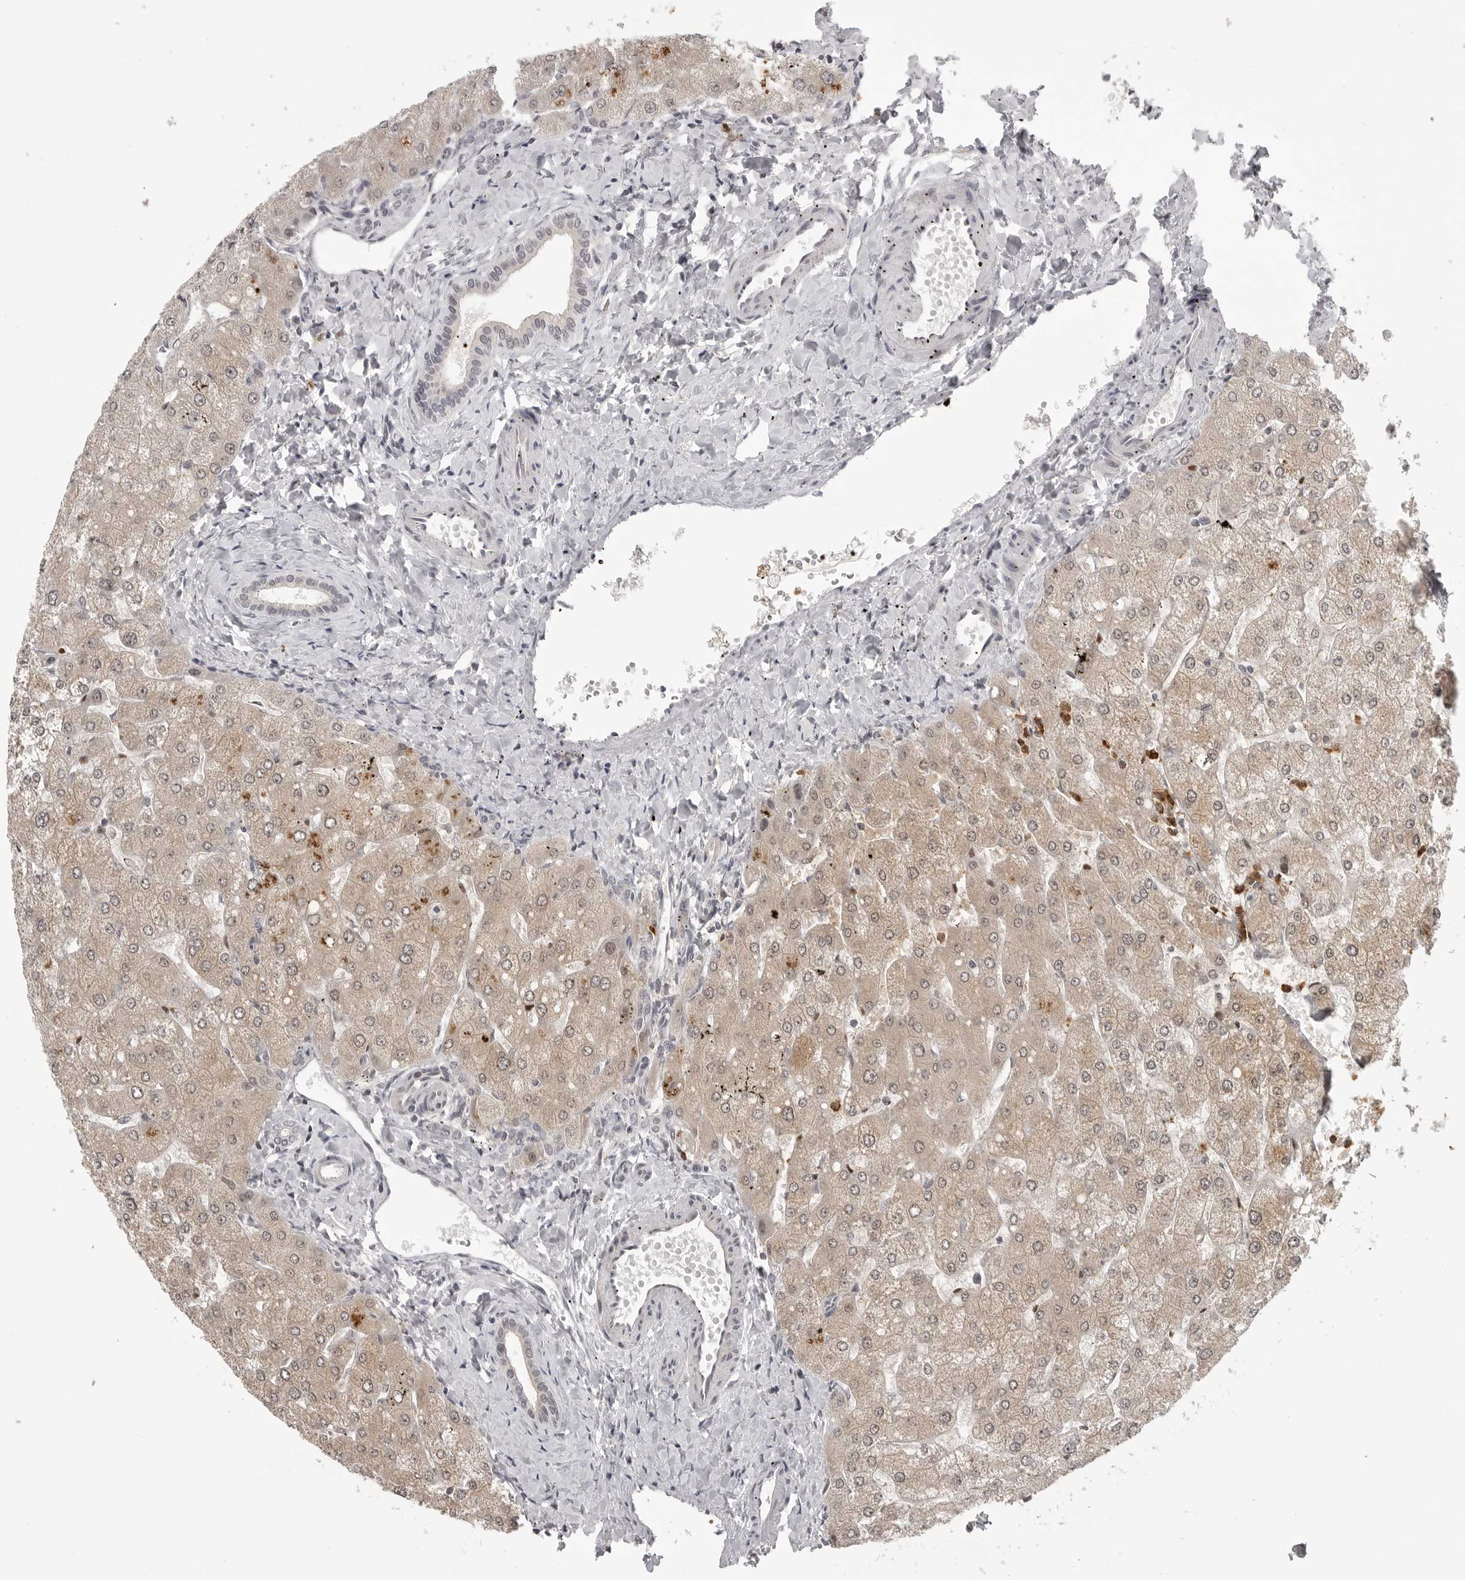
{"staining": {"intensity": "weak", "quantity": "25%-75%", "location": "cytoplasmic/membranous"}, "tissue": "liver", "cell_type": "Cholangiocytes", "image_type": "normal", "snomed": [{"axis": "morphology", "description": "Normal tissue, NOS"}, {"axis": "topography", "description": "Liver"}], "caption": "A low amount of weak cytoplasmic/membranous expression is seen in approximately 25%-75% of cholangiocytes in unremarkable liver.", "gene": "PEG3", "patient": {"sex": "male", "age": 55}}